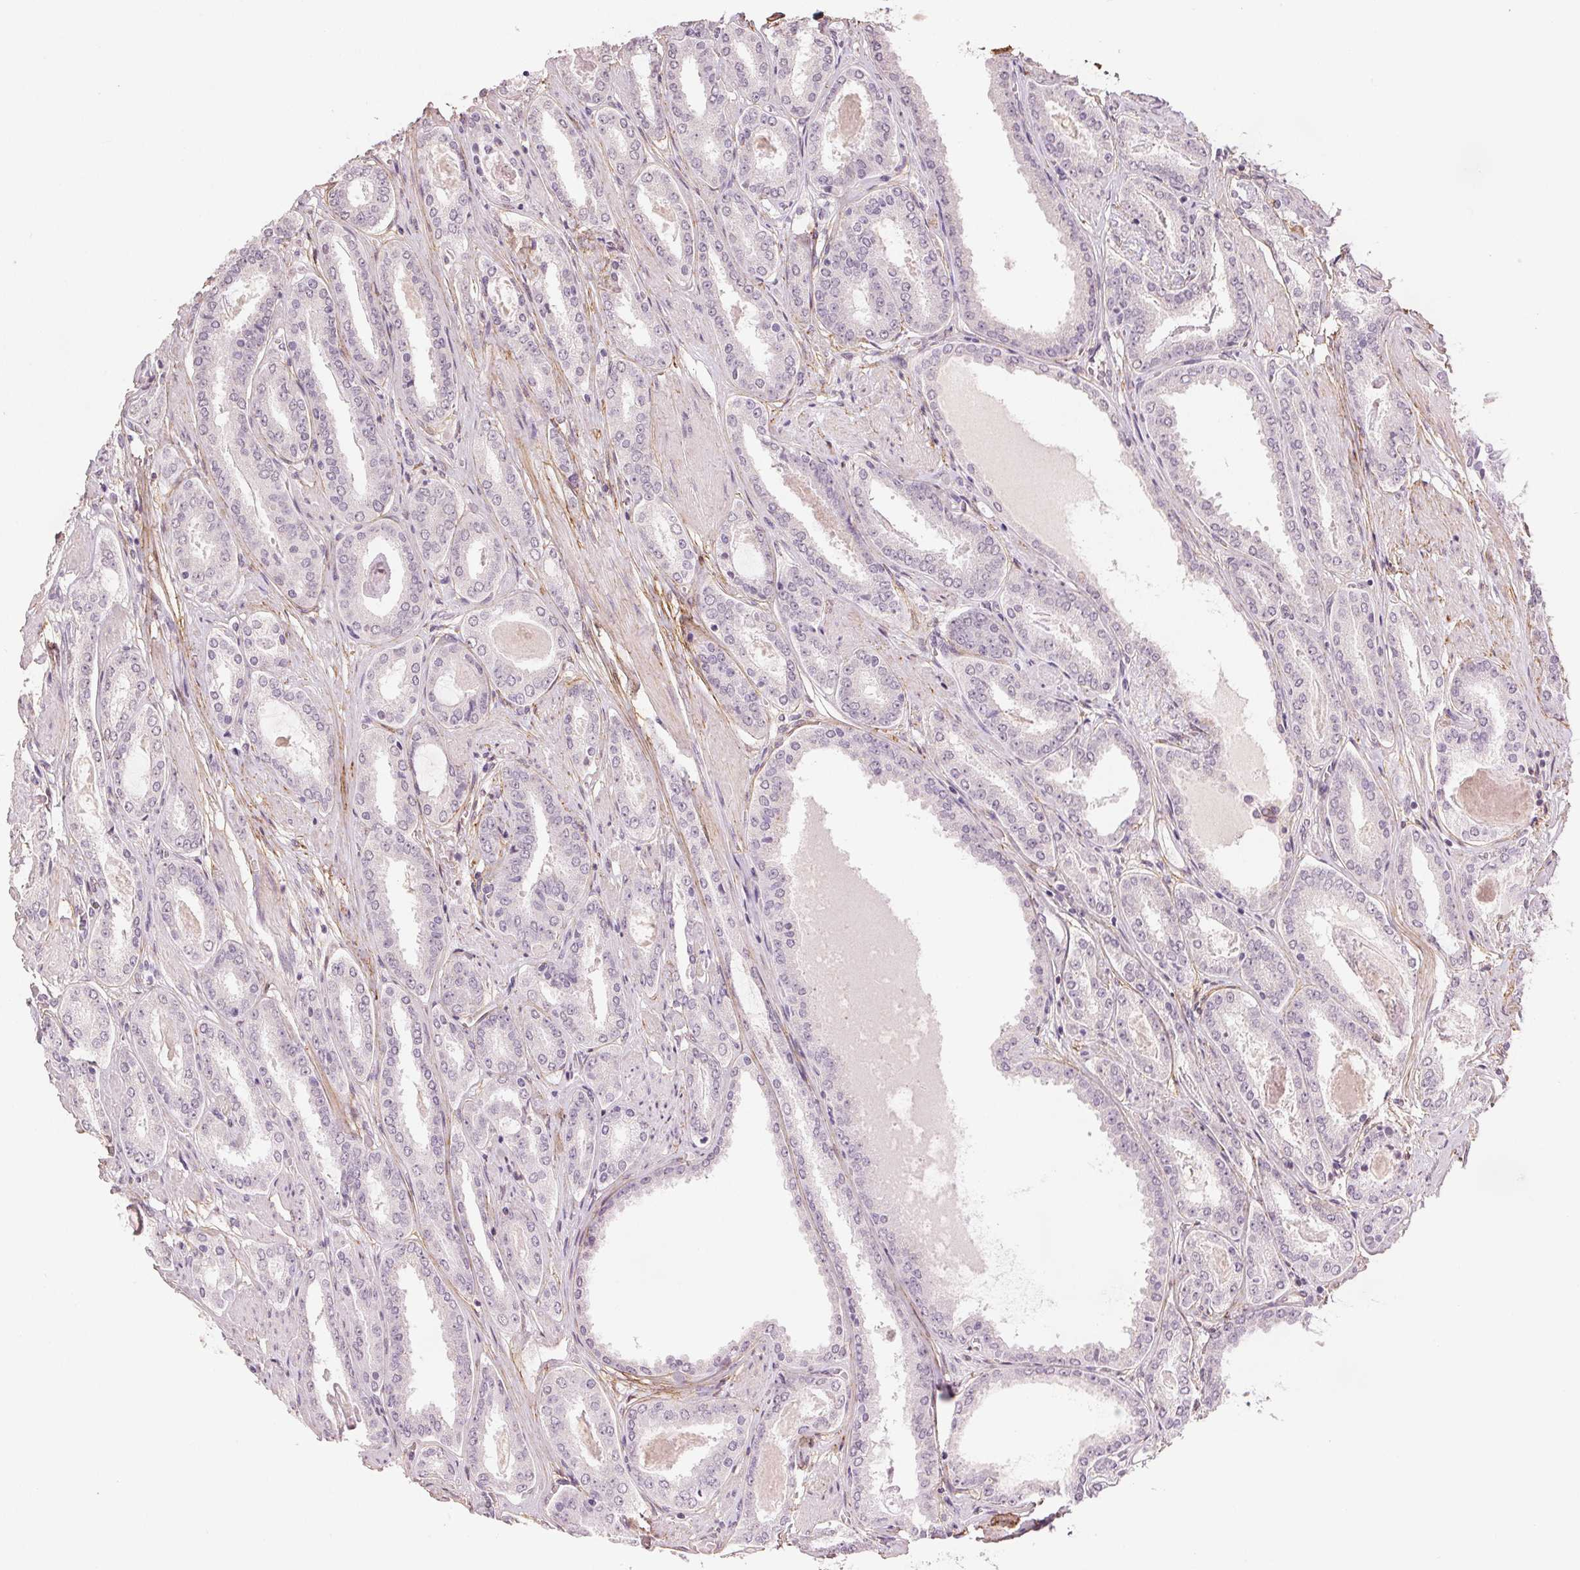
{"staining": {"intensity": "negative", "quantity": "none", "location": "none"}, "tissue": "prostate cancer", "cell_type": "Tumor cells", "image_type": "cancer", "snomed": [{"axis": "morphology", "description": "Adenocarcinoma, High grade"}, {"axis": "topography", "description": "Prostate"}], "caption": "Immunohistochemical staining of prostate cancer (high-grade adenocarcinoma) shows no significant positivity in tumor cells. (DAB immunohistochemistry, high magnification).", "gene": "FBN1", "patient": {"sex": "male", "age": 63}}